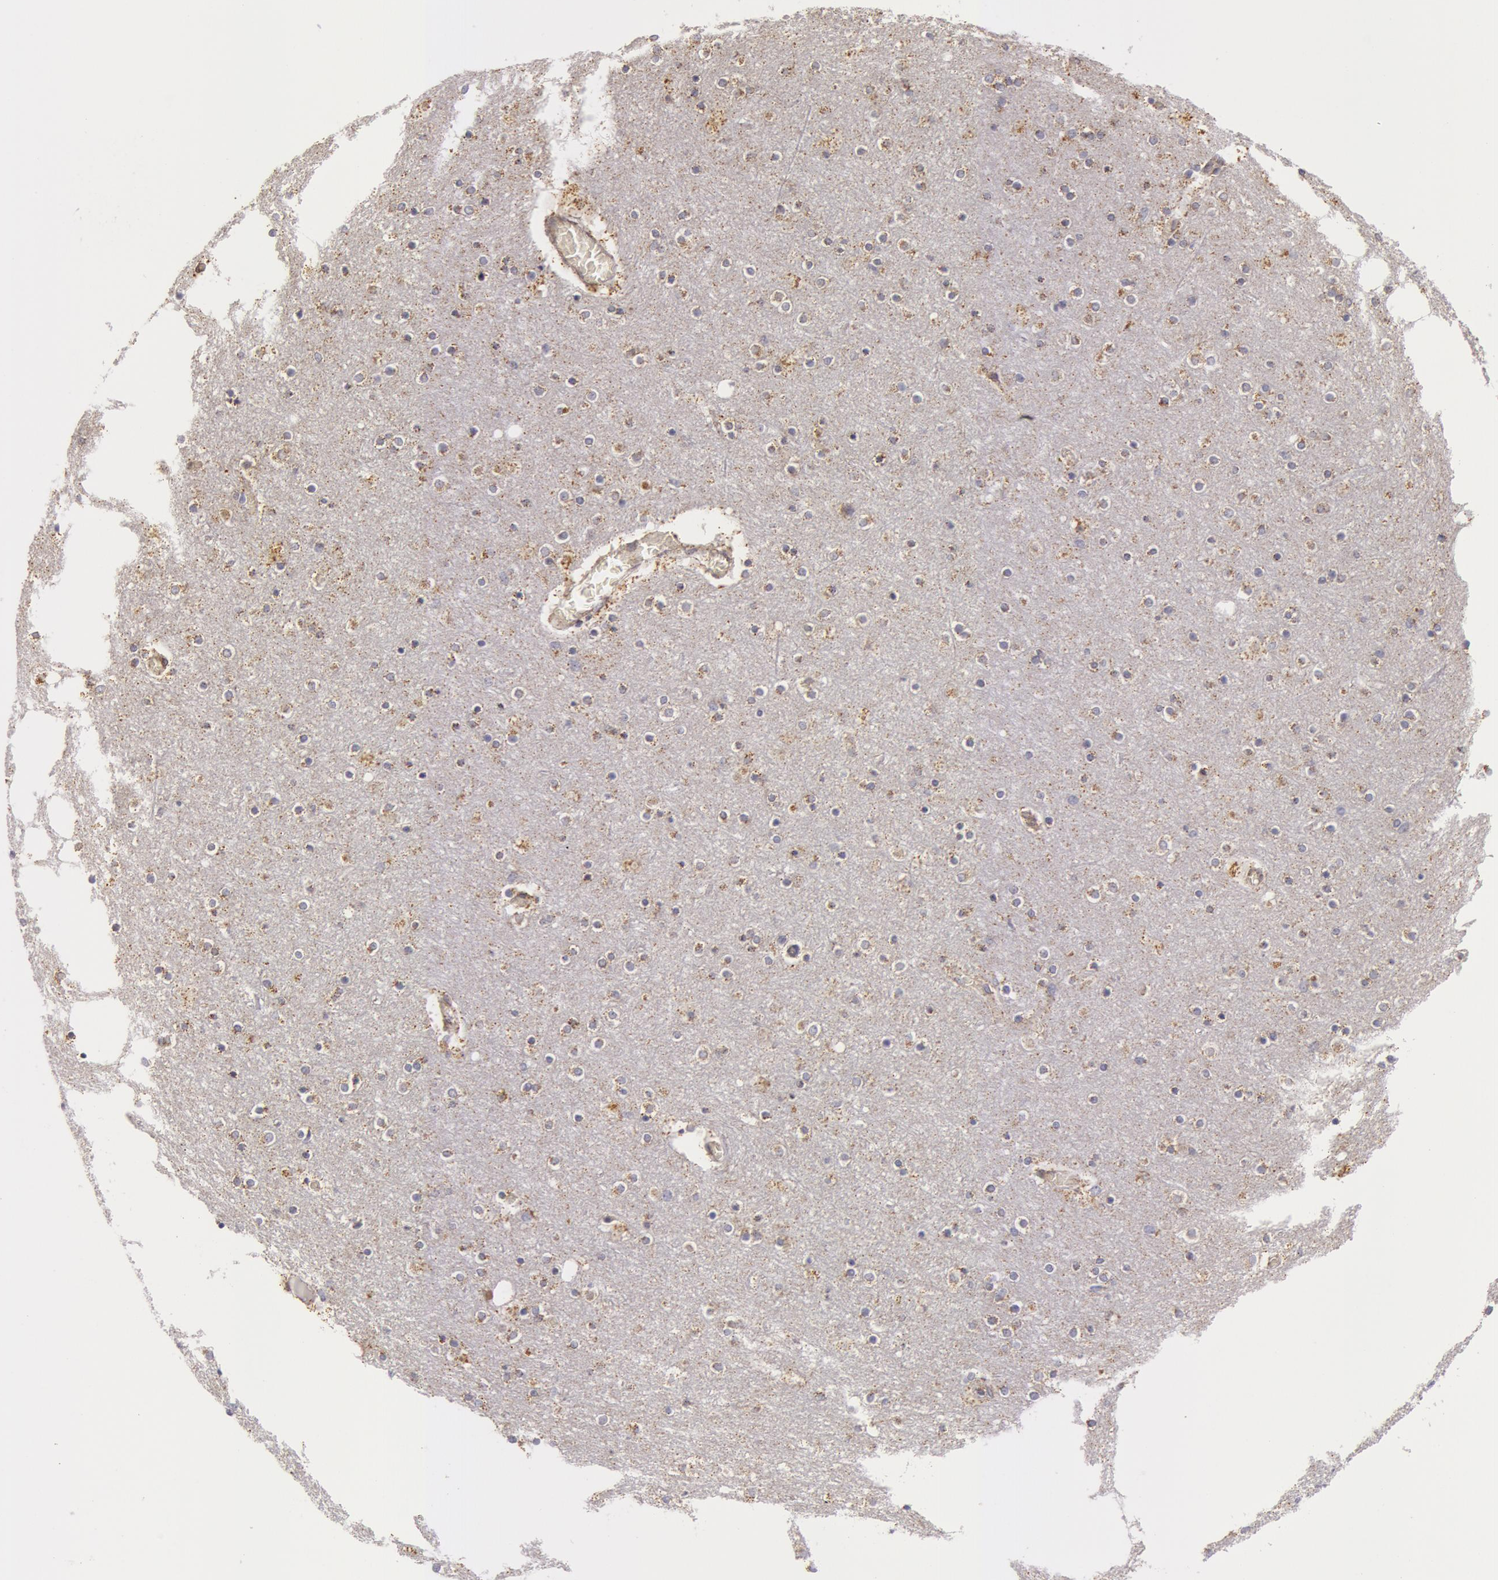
{"staining": {"intensity": "weak", "quantity": ">75%", "location": "cytoplasmic/membranous"}, "tissue": "cerebral cortex", "cell_type": "Endothelial cells", "image_type": "normal", "snomed": [{"axis": "morphology", "description": "Normal tissue, NOS"}, {"axis": "topography", "description": "Cerebral cortex"}], "caption": "This is an image of immunohistochemistry staining of unremarkable cerebral cortex, which shows weak positivity in the cytoplasmic/membranous of endothelial cells.", "gene": "KRT18", "patient": {"sex": "female", "age": 54}}